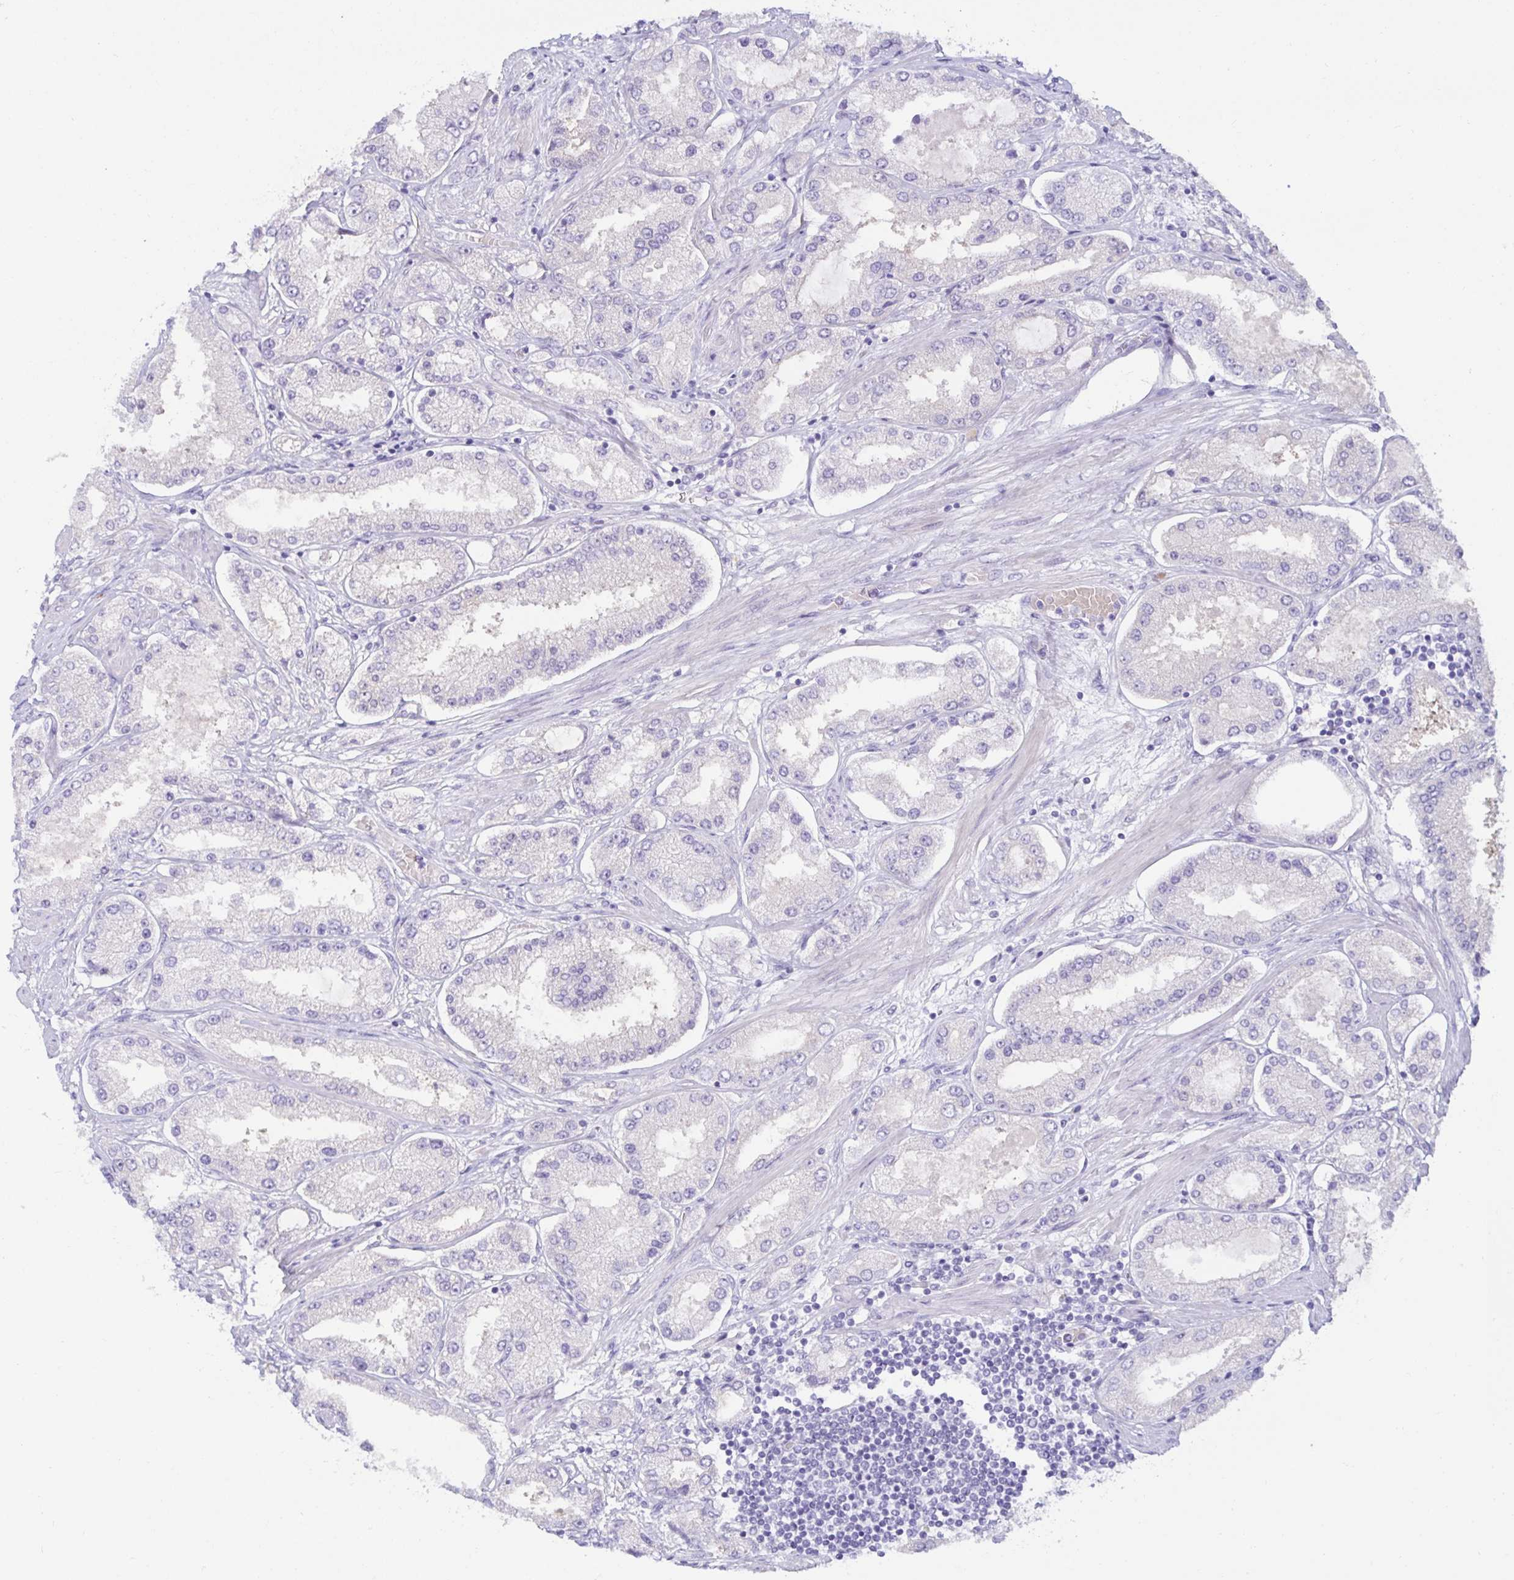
{"staining": {"intensity": "negative", "quantity": "none", "location": "none"}, "tissue": "prostate cancer", "cell_type": "Tumor cells", "image_type": "cancer", "snomed": [{"axis": "morphology", "description": "Adenocarcinoma, High grade"}, {"axis": "topography", "description": "Prostate"}], "caption": "A histopathology image of human prostate high-grade adenocarcinoma is negative for staining in tumor cells.", "gene": "MON2", "patient": {"sex": "male", "age": 69}}